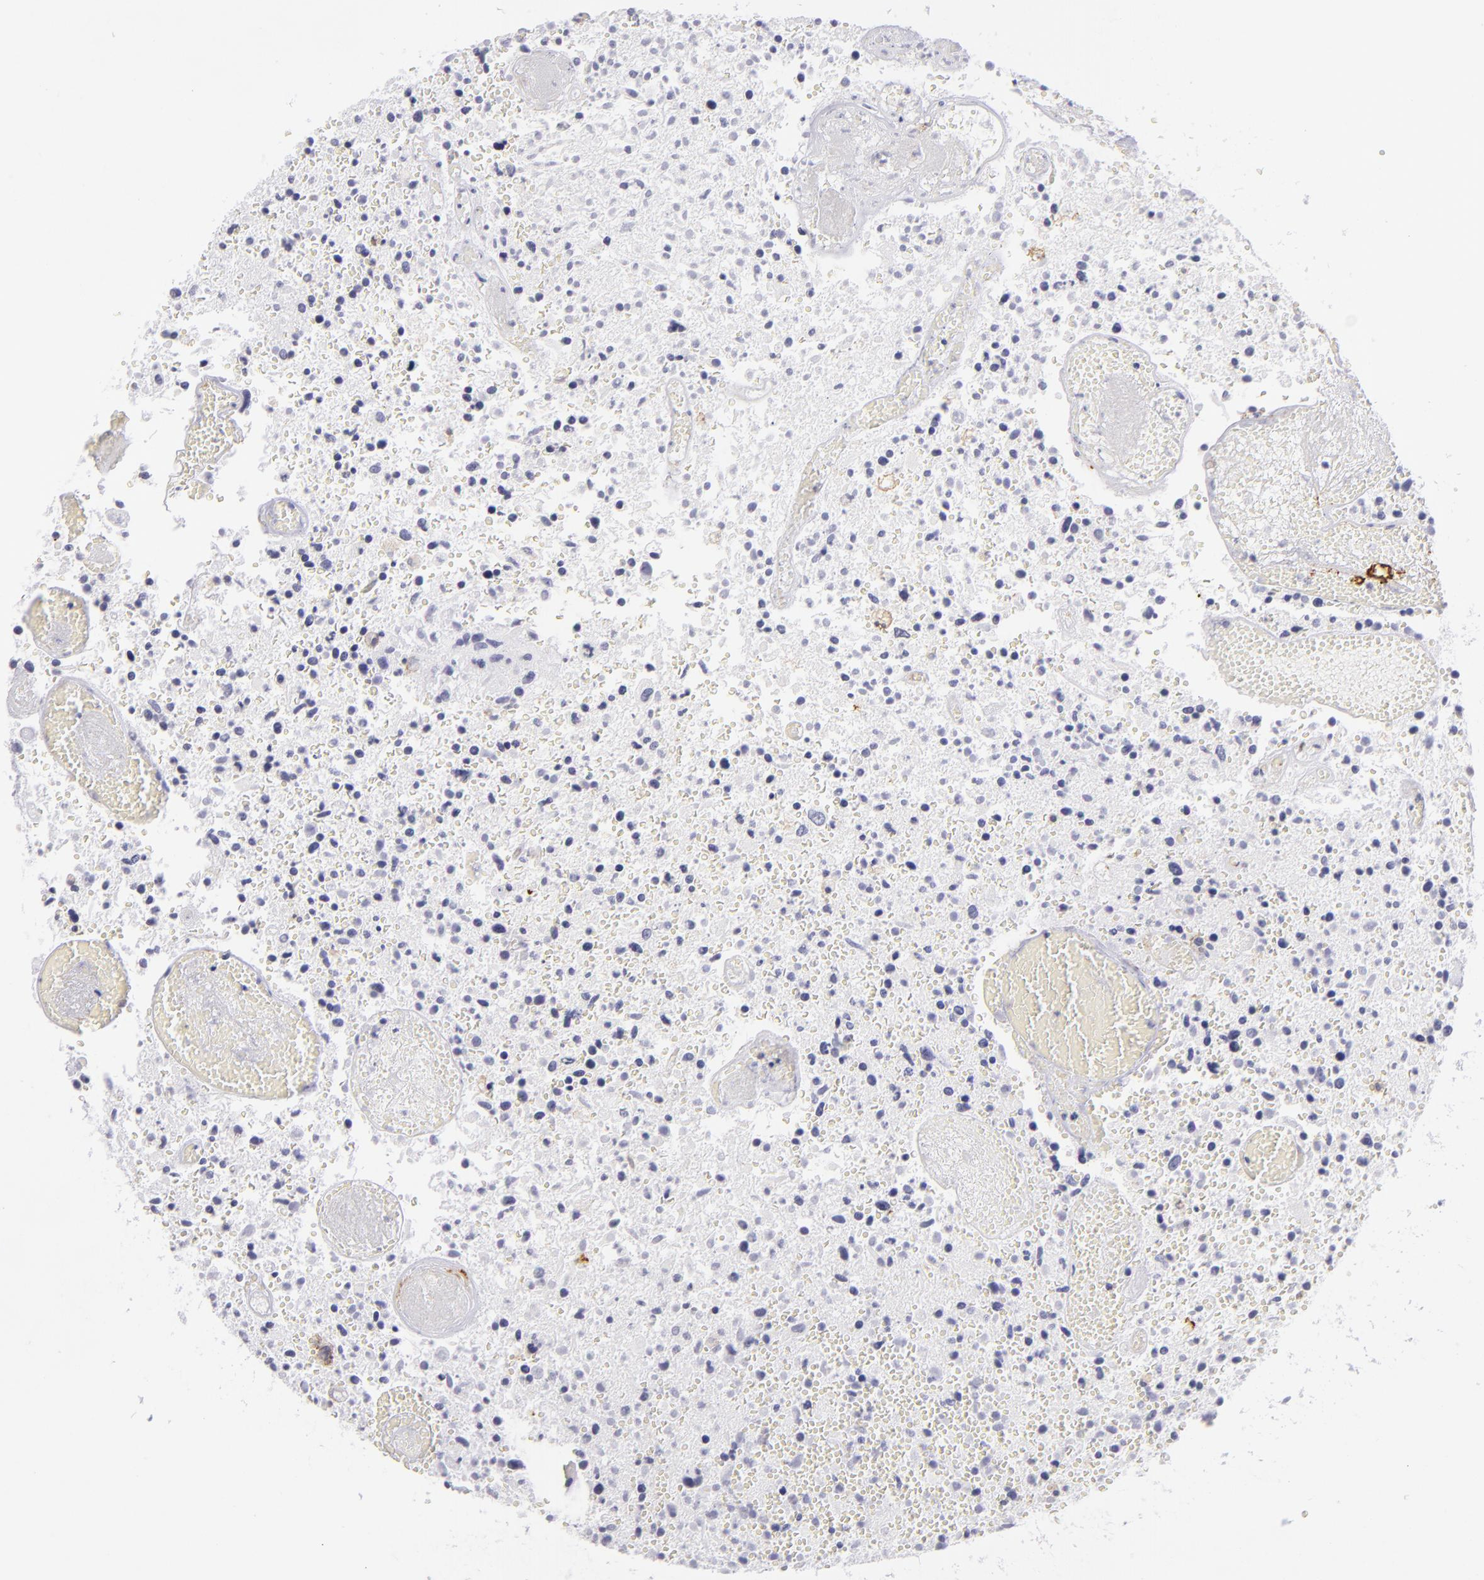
{"staining": {"intensity": "negative", "quantity": "none", "location": "none"}, "tissue": "glioma", "cell_type": "Tumor cells", "image_type": "cancer", "snomed": [{"axis": "morphology", "description": "Glioma, malignant, High grade"}, {"axis": "topography", "description": "Brain"}], "caption": "IHC of human glioma demonstrates no positivity in tumor cells.", "gene": "THBD", "patient": {"sex": "male", "age": 72}}